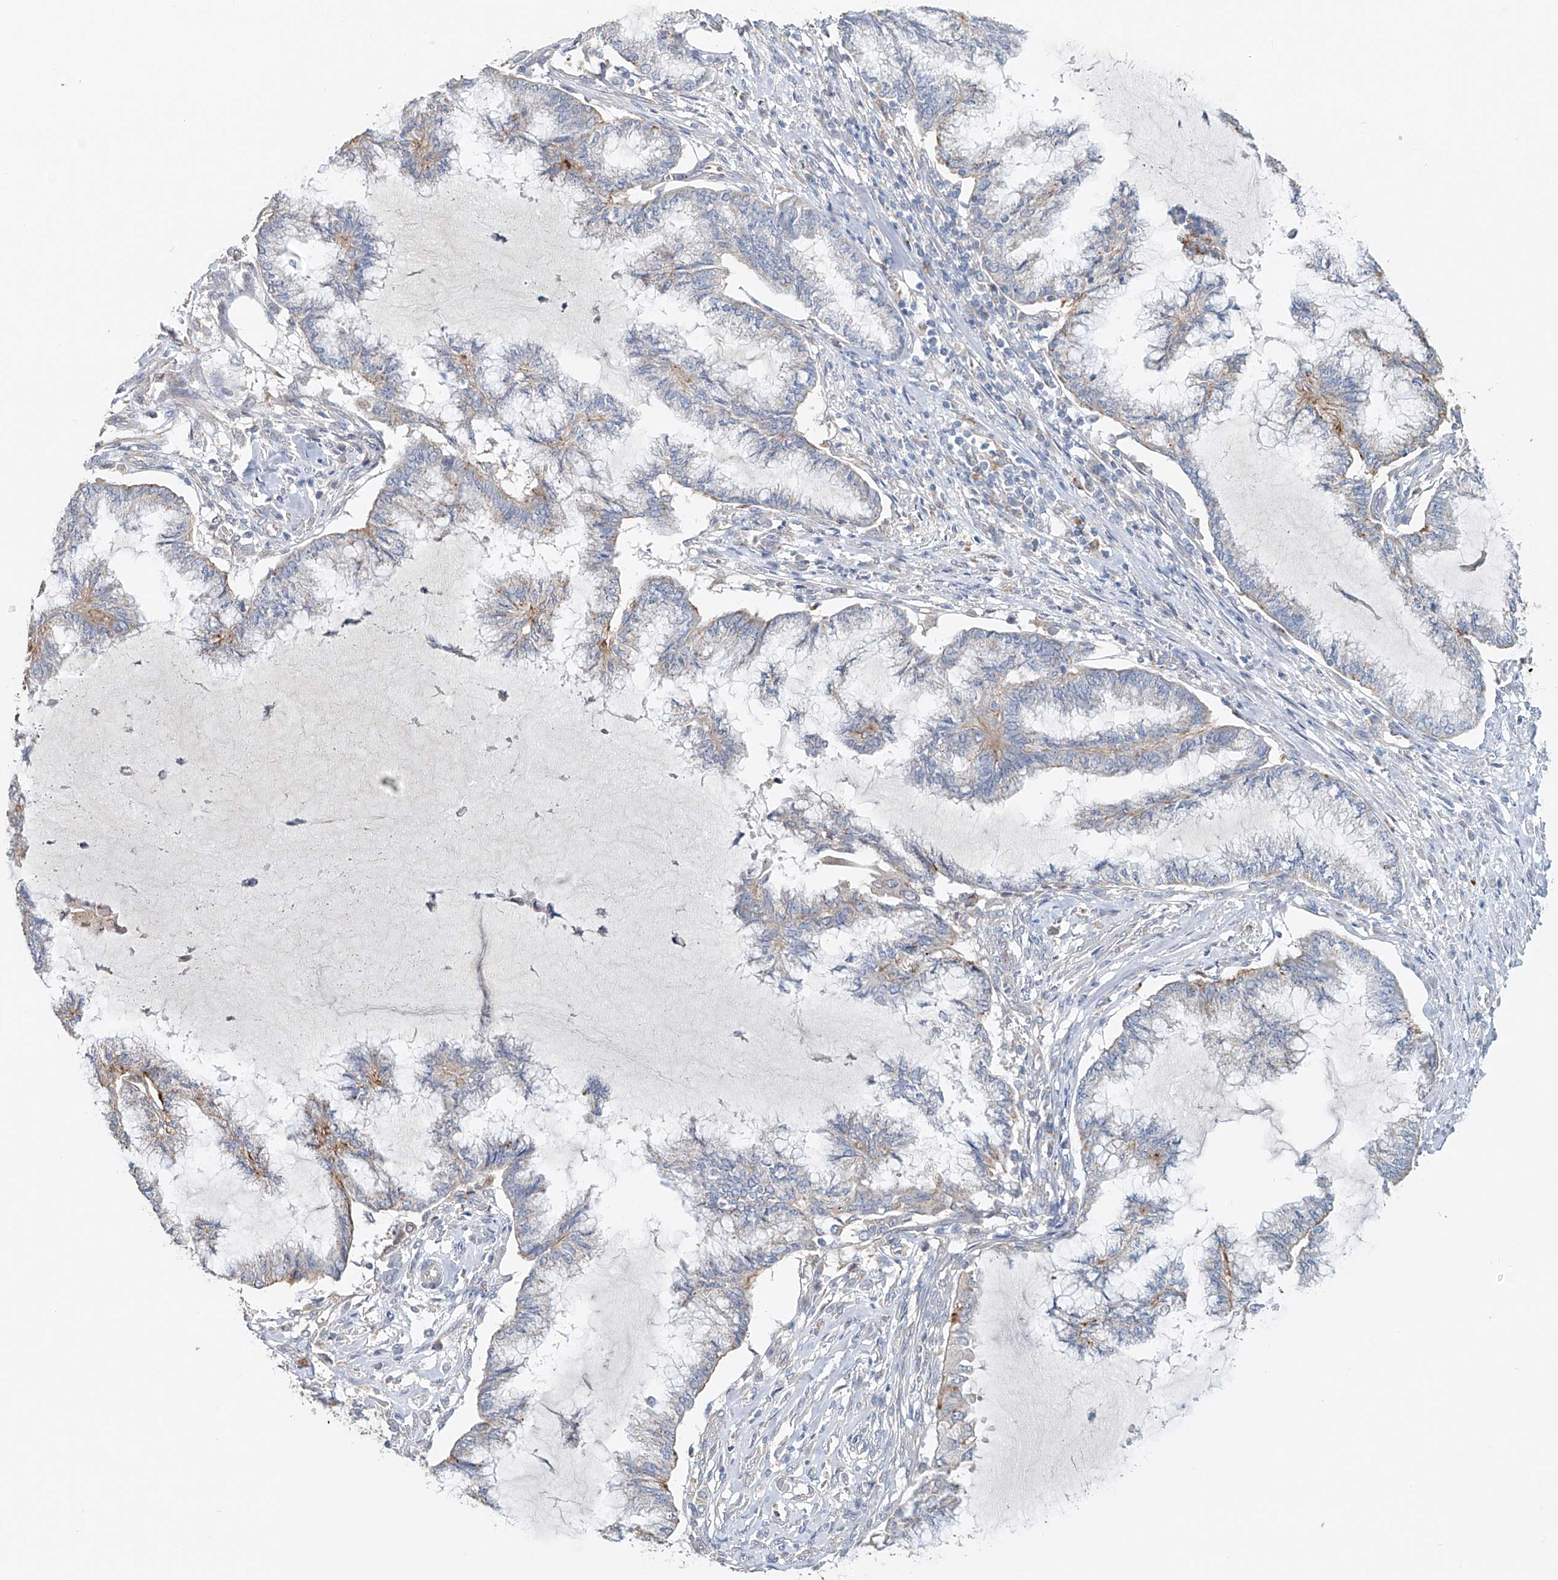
{"staining": {"intensity": "weak", "quantity": "<25%", "location": "cytoplasmic/membranous"}, "tissue": "endometrial cancer", "cell_type": "Tumor cells", "image_type": "cancer", "snomed": [{"axis": "morphology", "description": "Adenocarcinoma, NOS"}, {"axis": "topography", "description": "Endometrium"}], "caption": "IHC image of neoplastic tissue: endometrial adenocarcinoma stained with DAB displays no significant protein expression in tumor cells.", "gene": "TRIM47", "patient": {"sex": "female", "age": 86}}